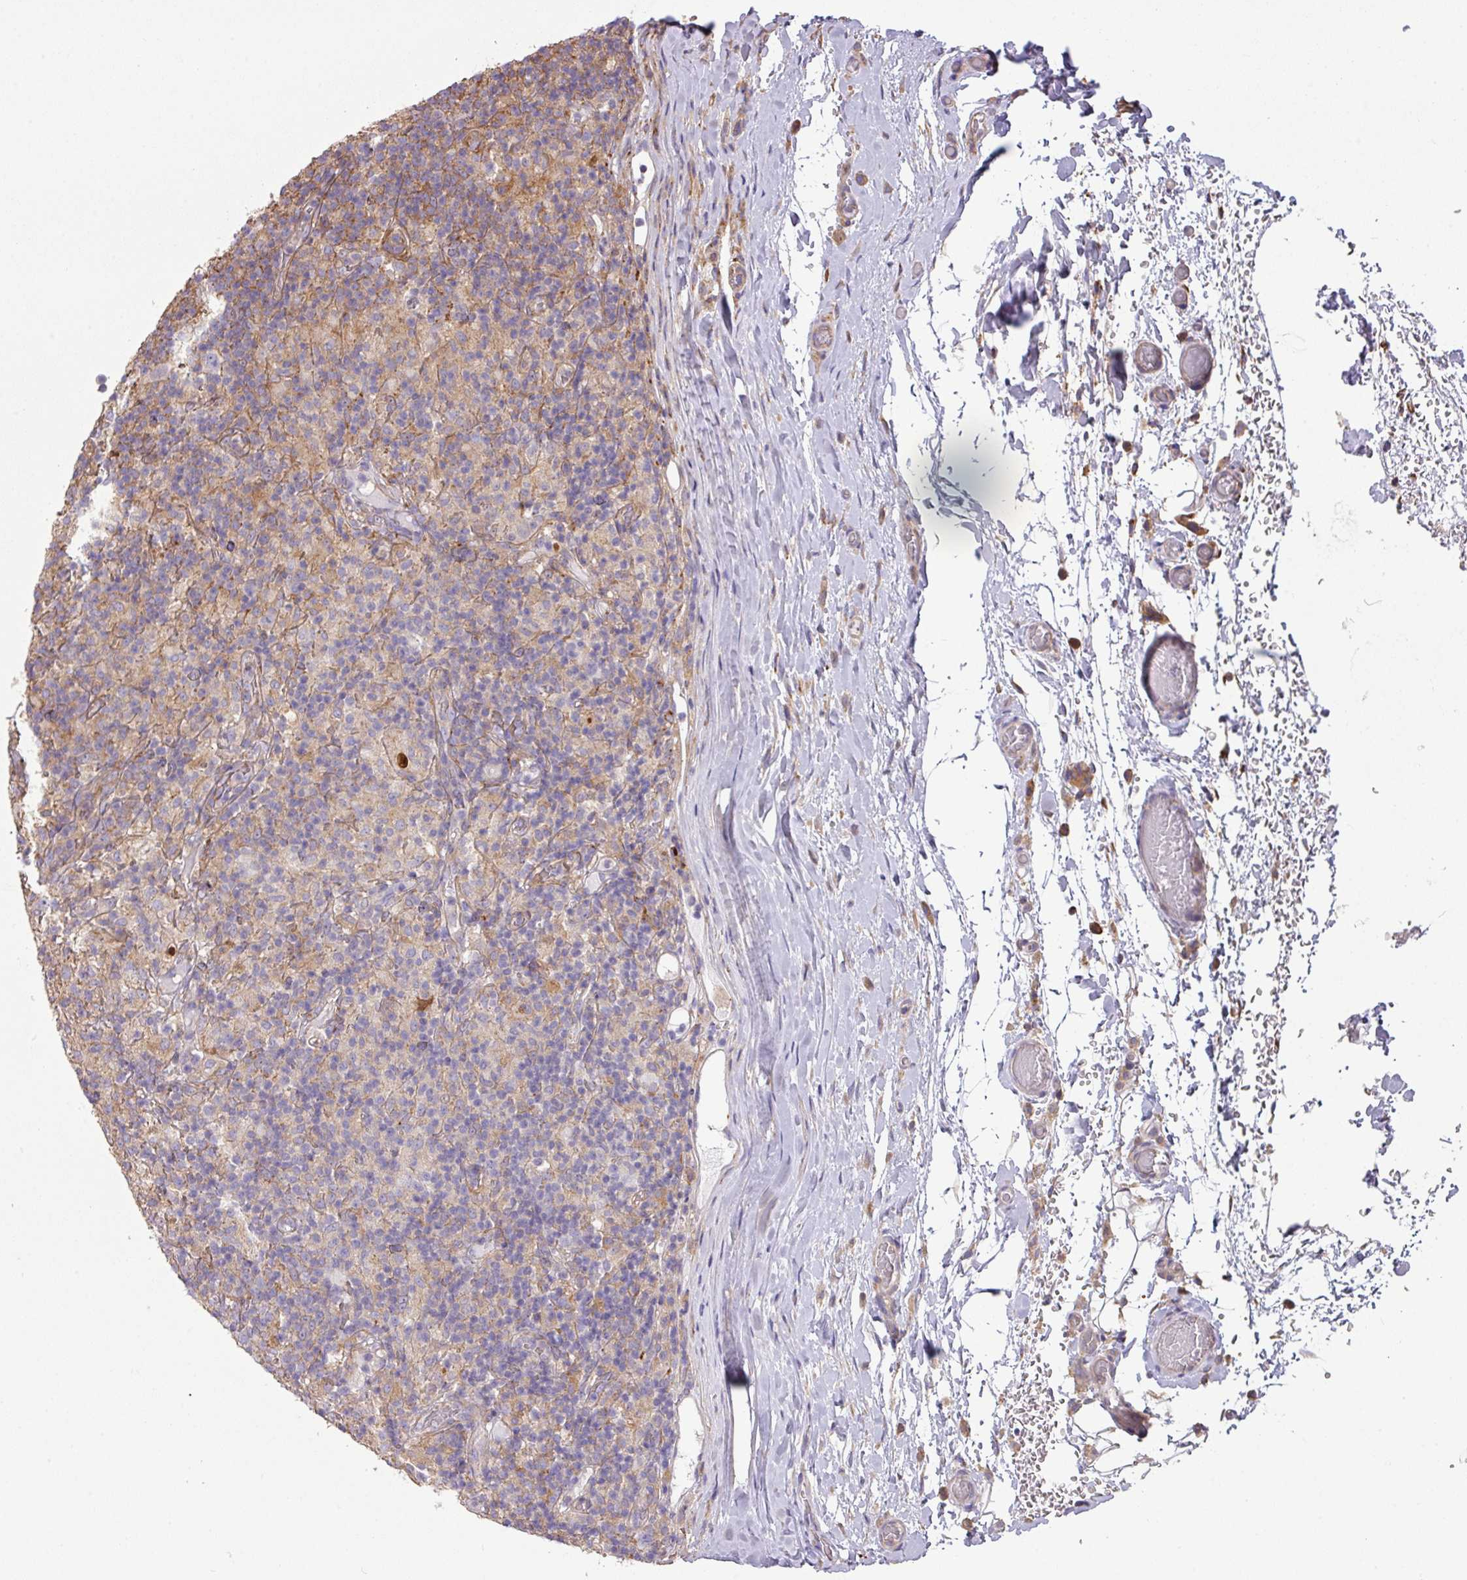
{"staining": {"intensity": "negative", "quantity": "none", "location": "none"}, "tissue": "lymphoma", "cell_type": "Tumor cells", "image_type": "cancer", "snomed": [{"axis": "morphology", "description": "Hodgkin's disease, NOS"}, {"axis": "topography", "description": "Lymph node"}], "caption": "Immunohistochemistry (IHC) image of human lymphoma stained for a protein (brown), which exhibits no staining in tumor cells.", "gene": "LRRC41", "patient": {"sex": "male", "age": 70}}